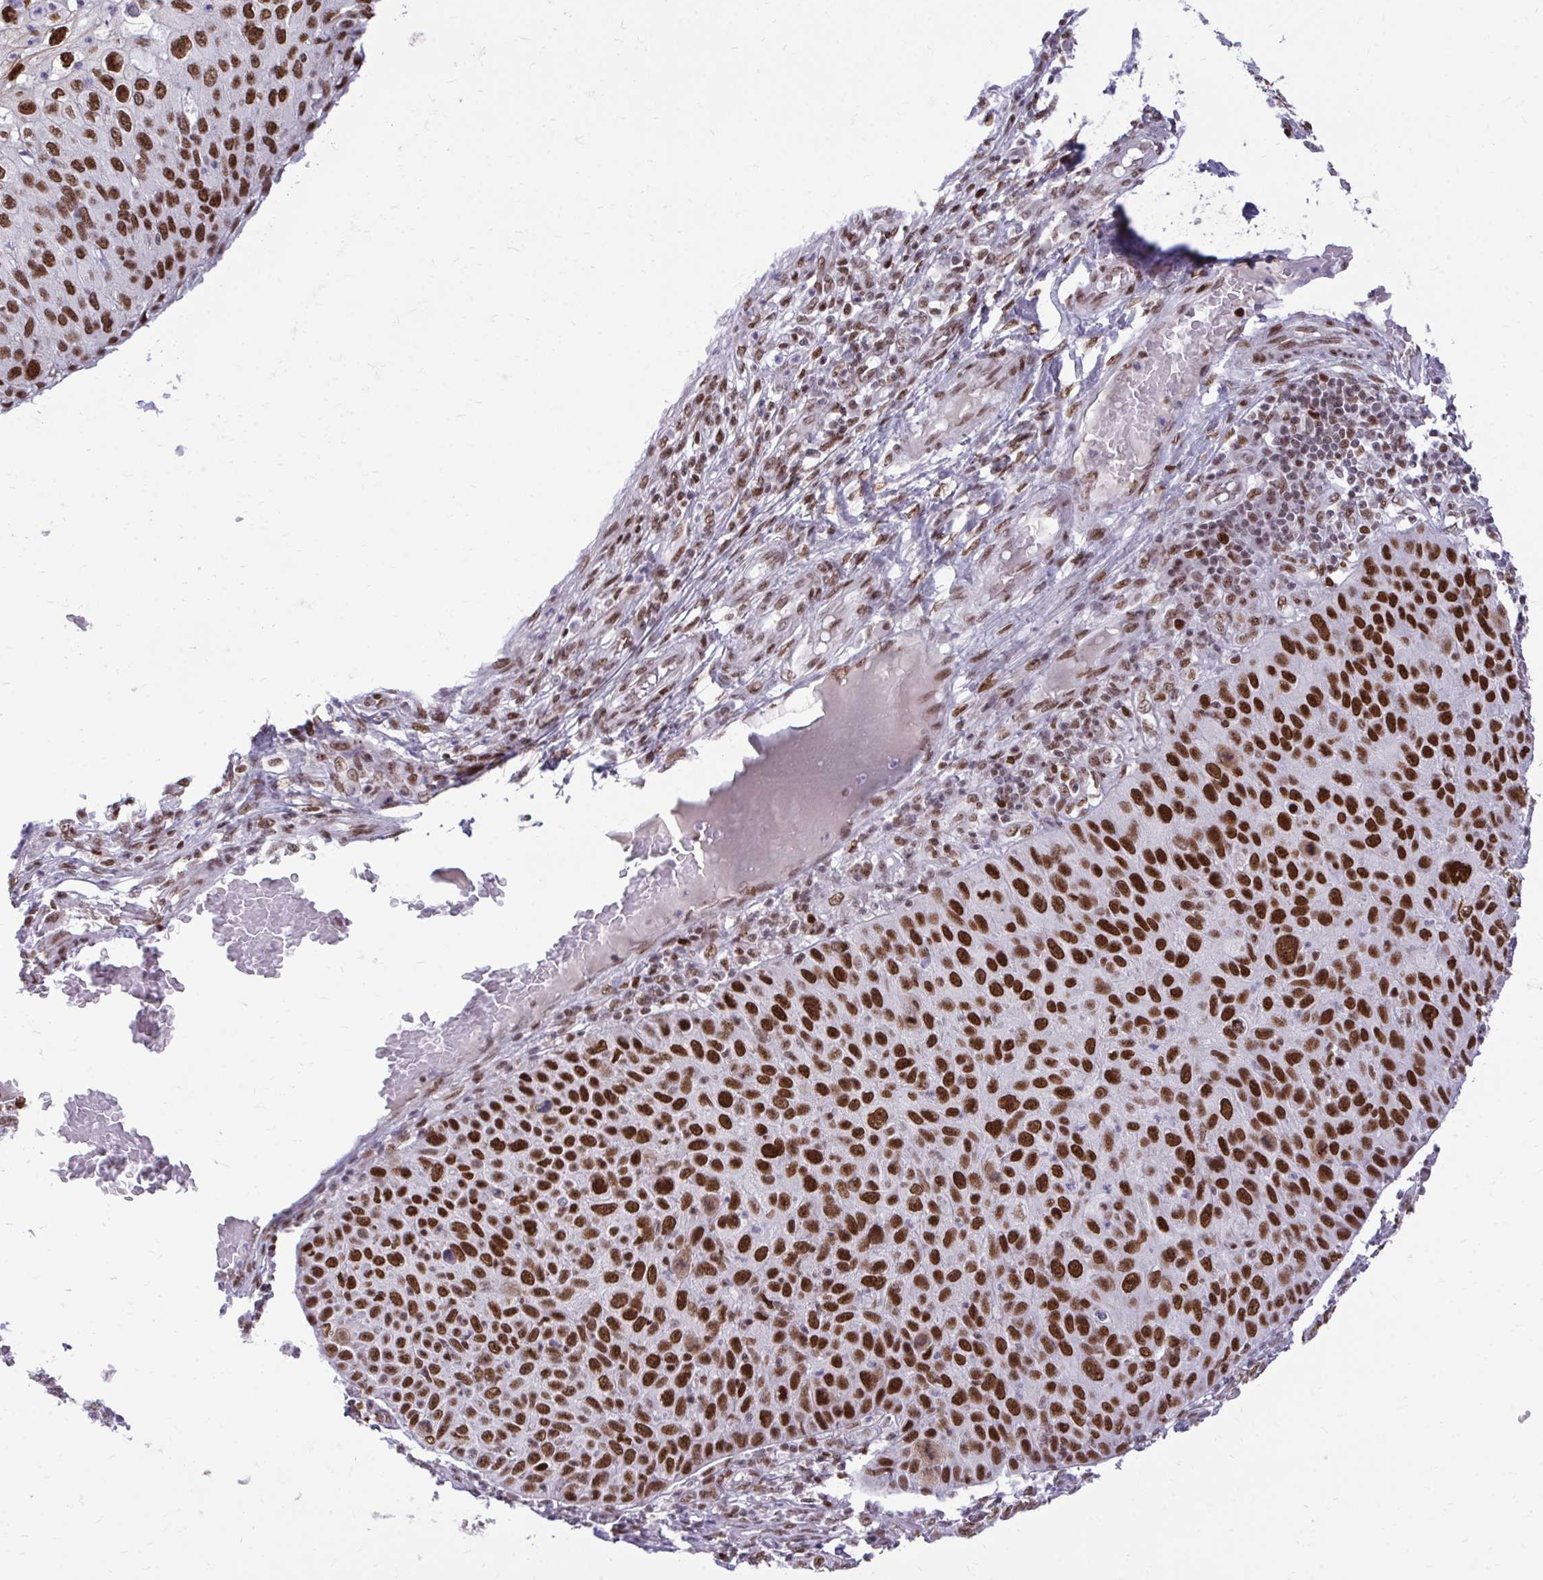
{"staining": {"intensity": "strong", "quantity": ">75%", "location": "nuclear"}, "tissue": "skin cancer", "cell_type": "Tumor cells", "image_type": "cancer", "snomed": [{"axis": "morphology", "description": "Squamous cell carcinoma, NOS"}, {"axis": "topography", "description": "Skin"}], "caption": "Human skin cancer (squamous cell carcinoma) stained with a protein marker demonstrates strong staining in tumor cells.", "gene": "CDYL", "patient": {"sex": "male", "age": 87}}